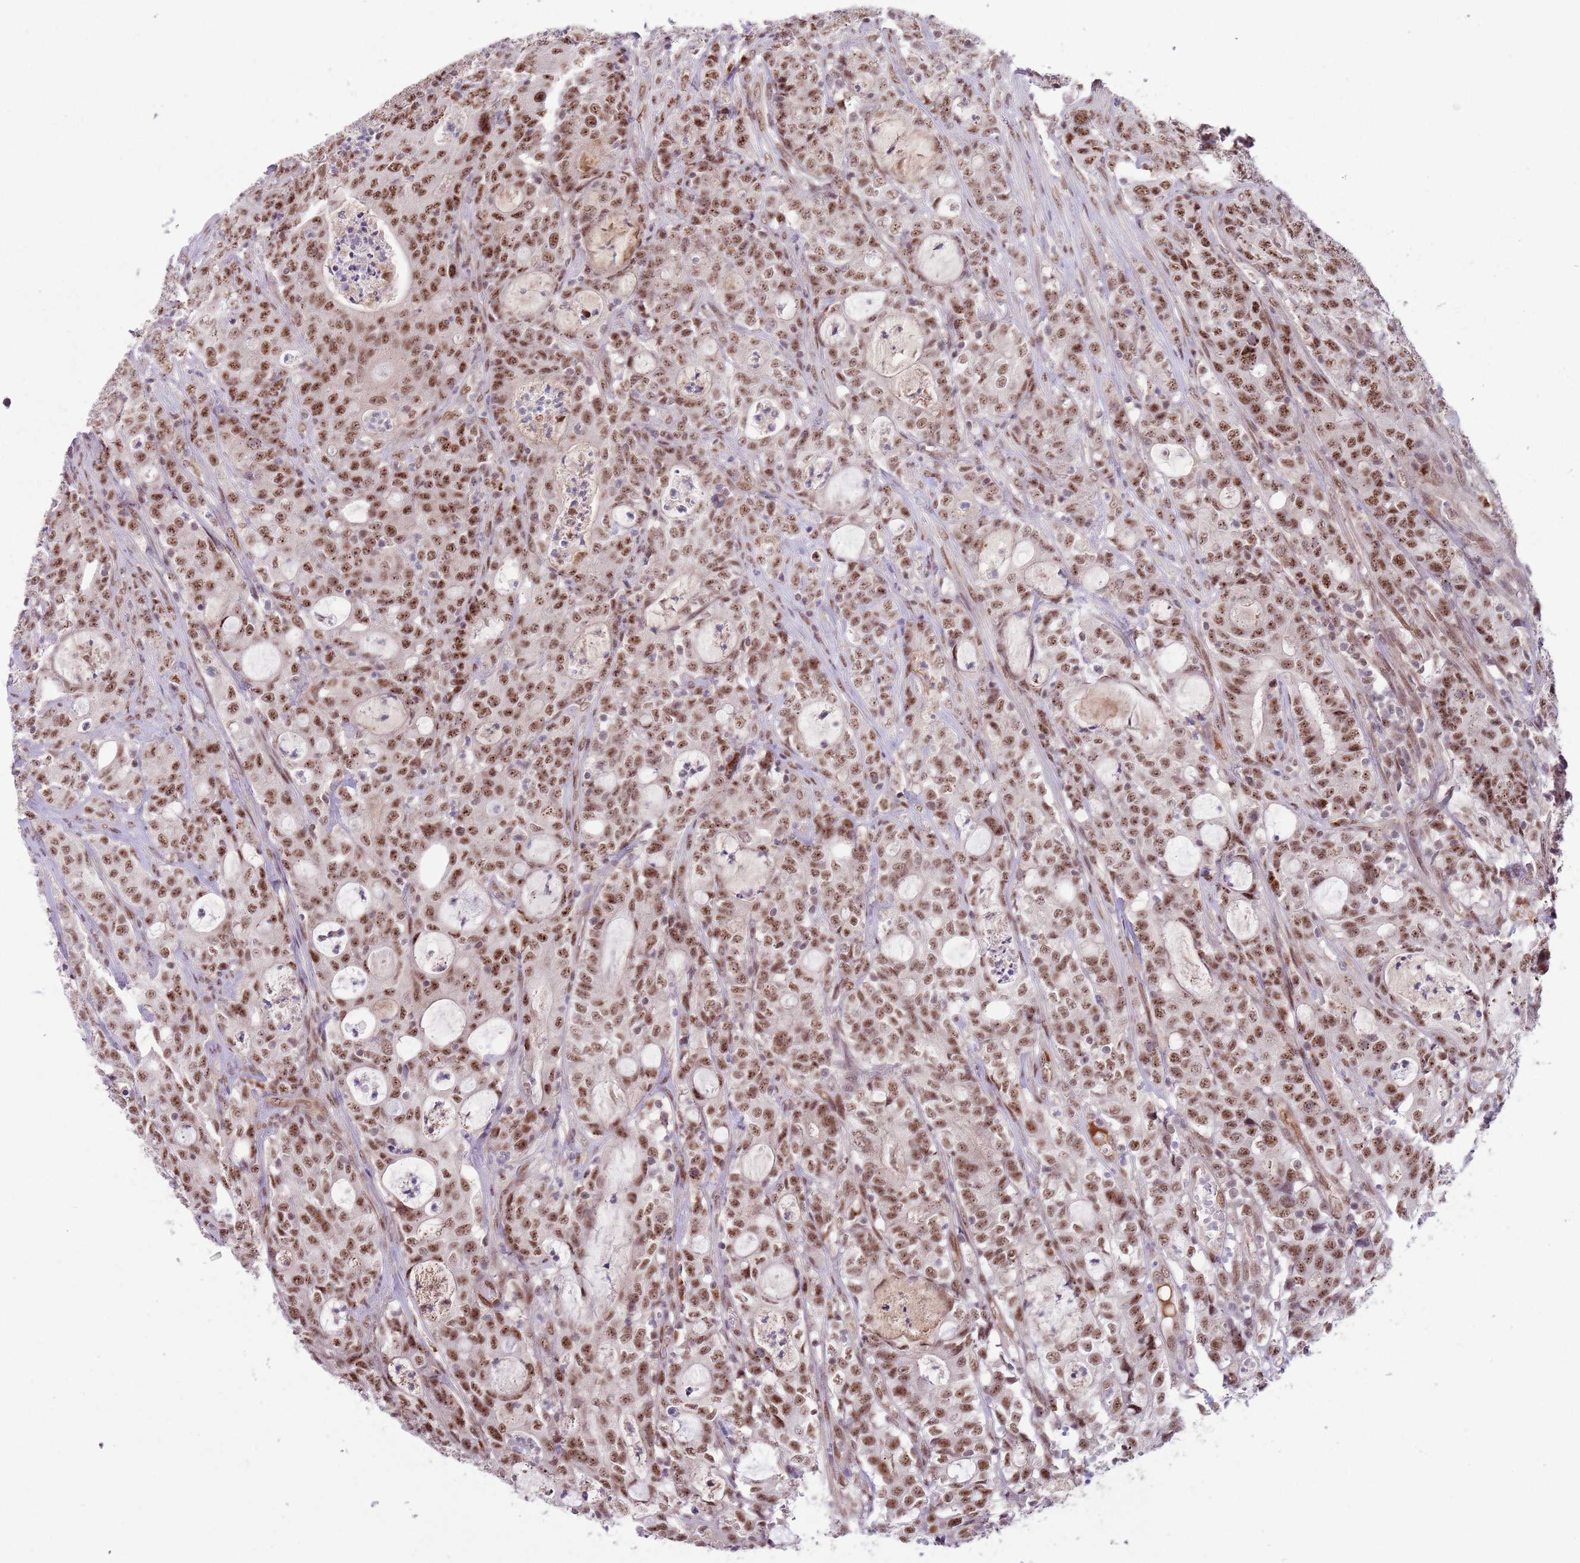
{"staining": {"intensity": "strong", "quantity": ">75%", "location": "nuclear"}, "tissue": "colorectal cancer", "cell_type": "Tumor cells", "image_type": "cancer", "snomed": [{"axis": "morphology", "description": "Adenocarcinoma, NOS"}, {"axis": "topography", "description": "Colon"}], "caption": "Immunohistochemical staining of human colorectal adenocarcinoma shows high levels of strong nuclear protein positivity in about >75% of tumor cells.", "gene": "SIPA1L3", "patient": {"sex": "male", "age": 83}}